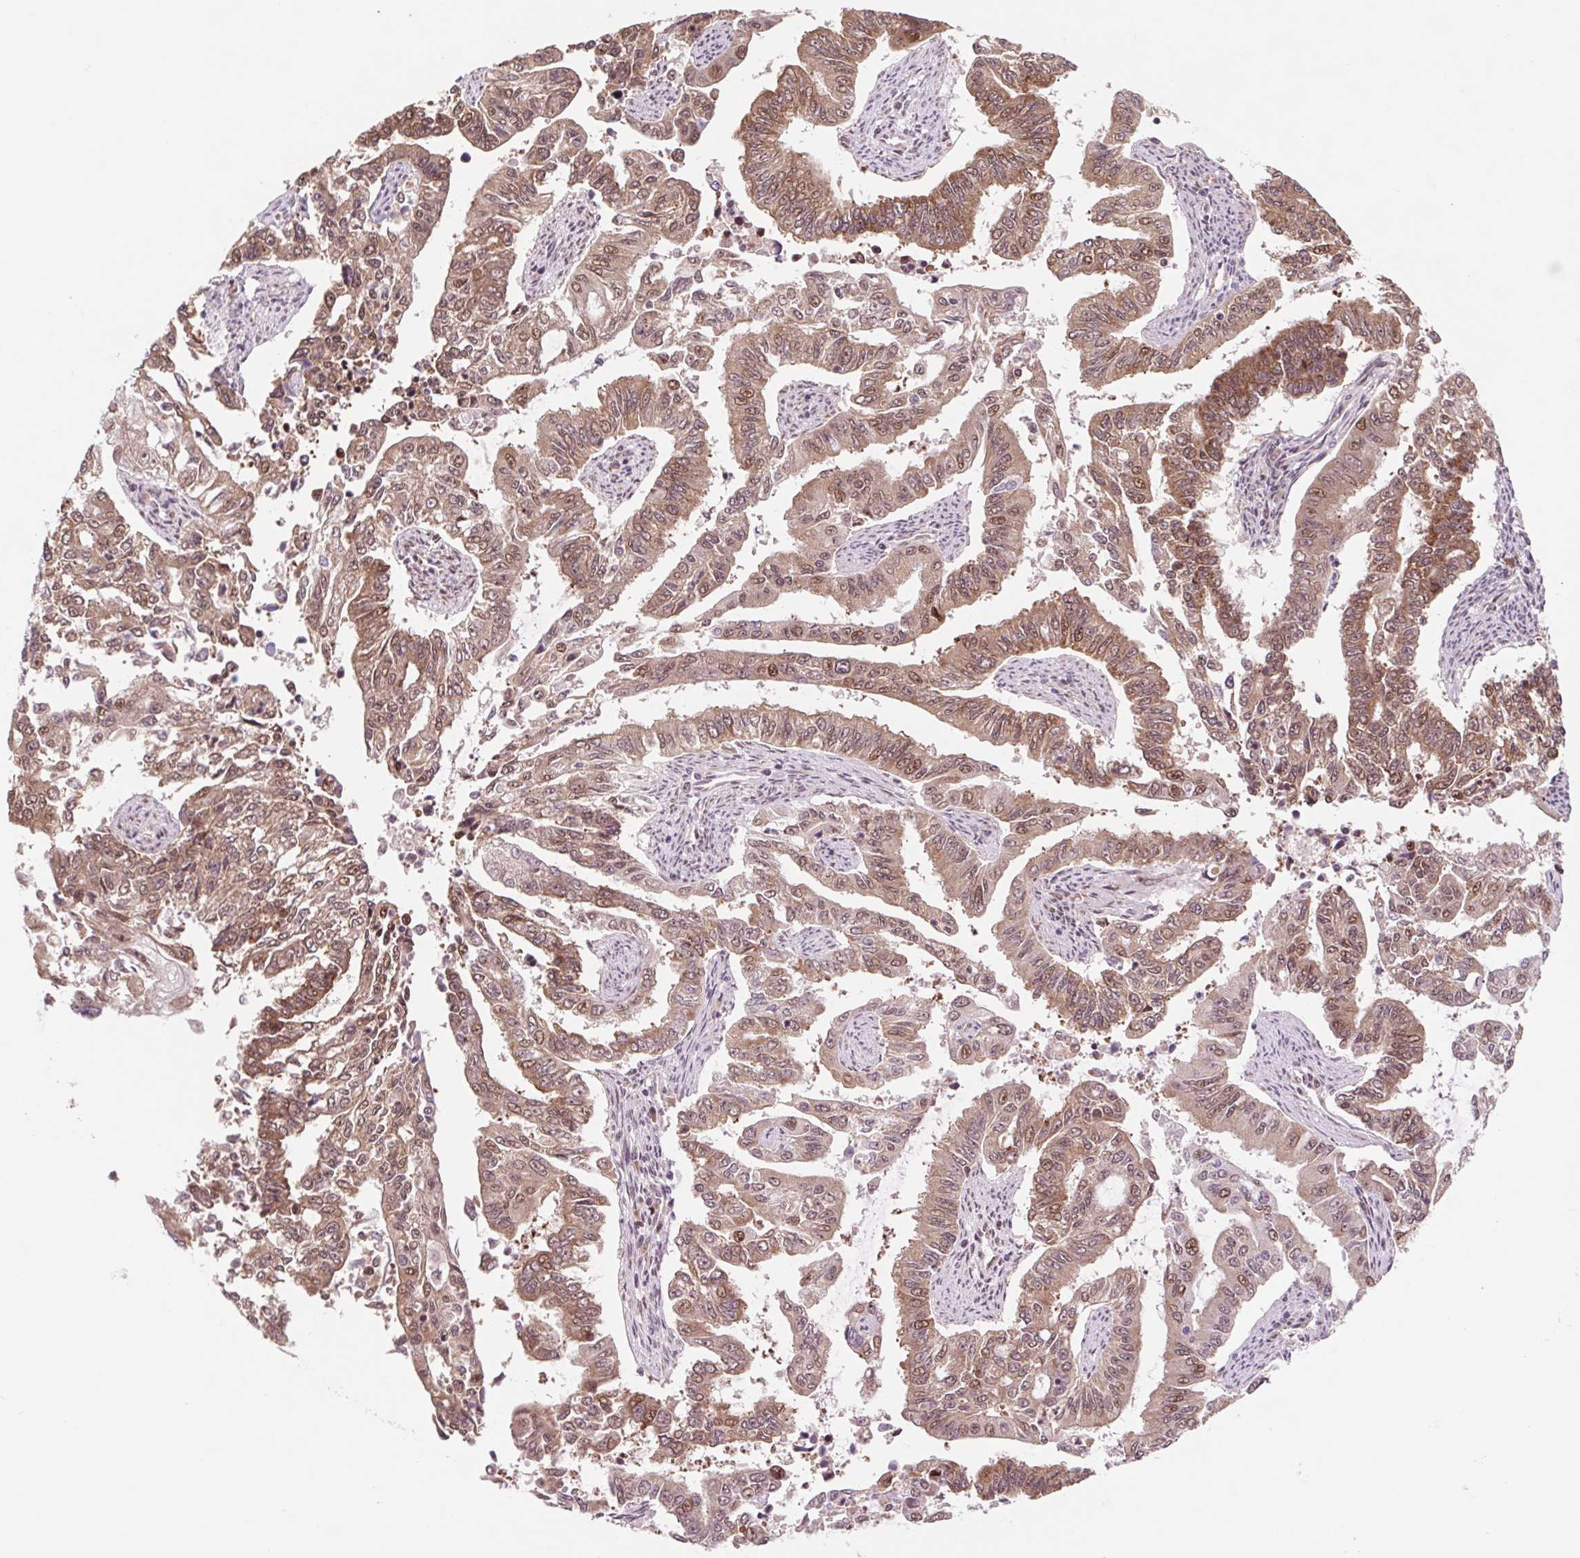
{"staining": {"intensity": "moderate", "quantity": ">75%", "location": "cytoplasmic/membranous,nuclear"}, "tissue": "endometrial cancer", "cell_type": "Tumor cells", "image_type": "cancer", "snomed": [{"axis": "morphology", "description": "Adenocarcinoma, NOS"}, {"axis": "topography", "description": "Uterus"}], "caption": "A brown stain highlights moderate cytoplasmic/membranous and nuclear staining of a protein in endometrial cancer tumor cells.", "gene": "HFE", "patient": {"sex": "female", "age": 59}}